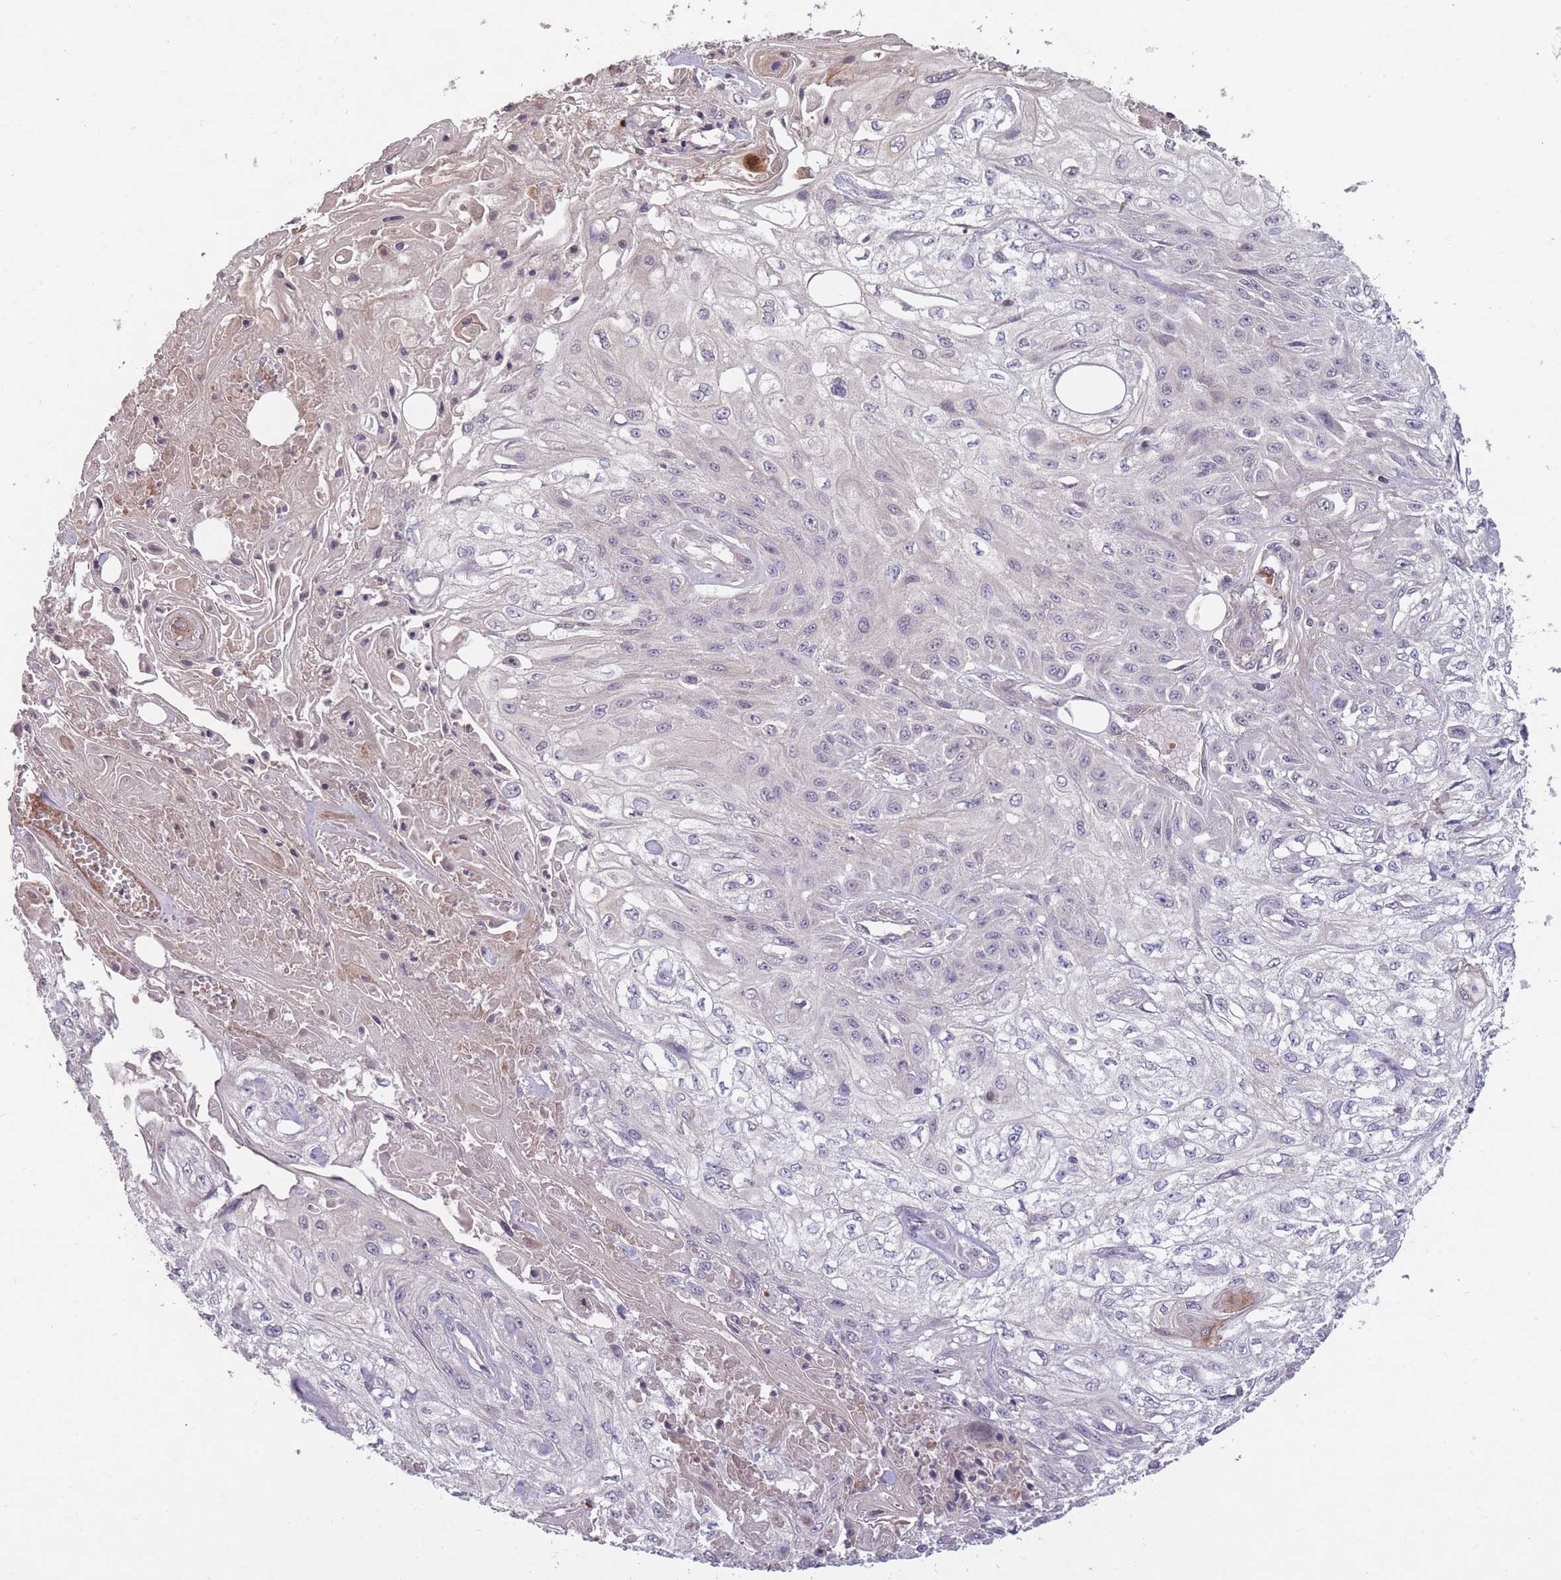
{"staining": {"intensity": "negative", "quantity": "none", "location": "none"}, "tissue": "skin cancer", "cell_type": "Tumor cells", "image_type": "cancer", "snomed": [{"axis": "morphology", "description": "Squamous cell carcinoma, NOS"}, {"axis": "morphology", "description": "Squamous cell carcinoma, metastatic, NOS"}, {"axis": "topography", "description": "Skin"}, {"axis": "topography", "description": "Lymph node"}], "caption": "This is an immunohistochemistry histopathology image of human skin squamous cell carcinoma. There is no positivity in tumor cells.", "gene": "ADCYAP1R1", "patient": {"sex": "male", "age": 75}}